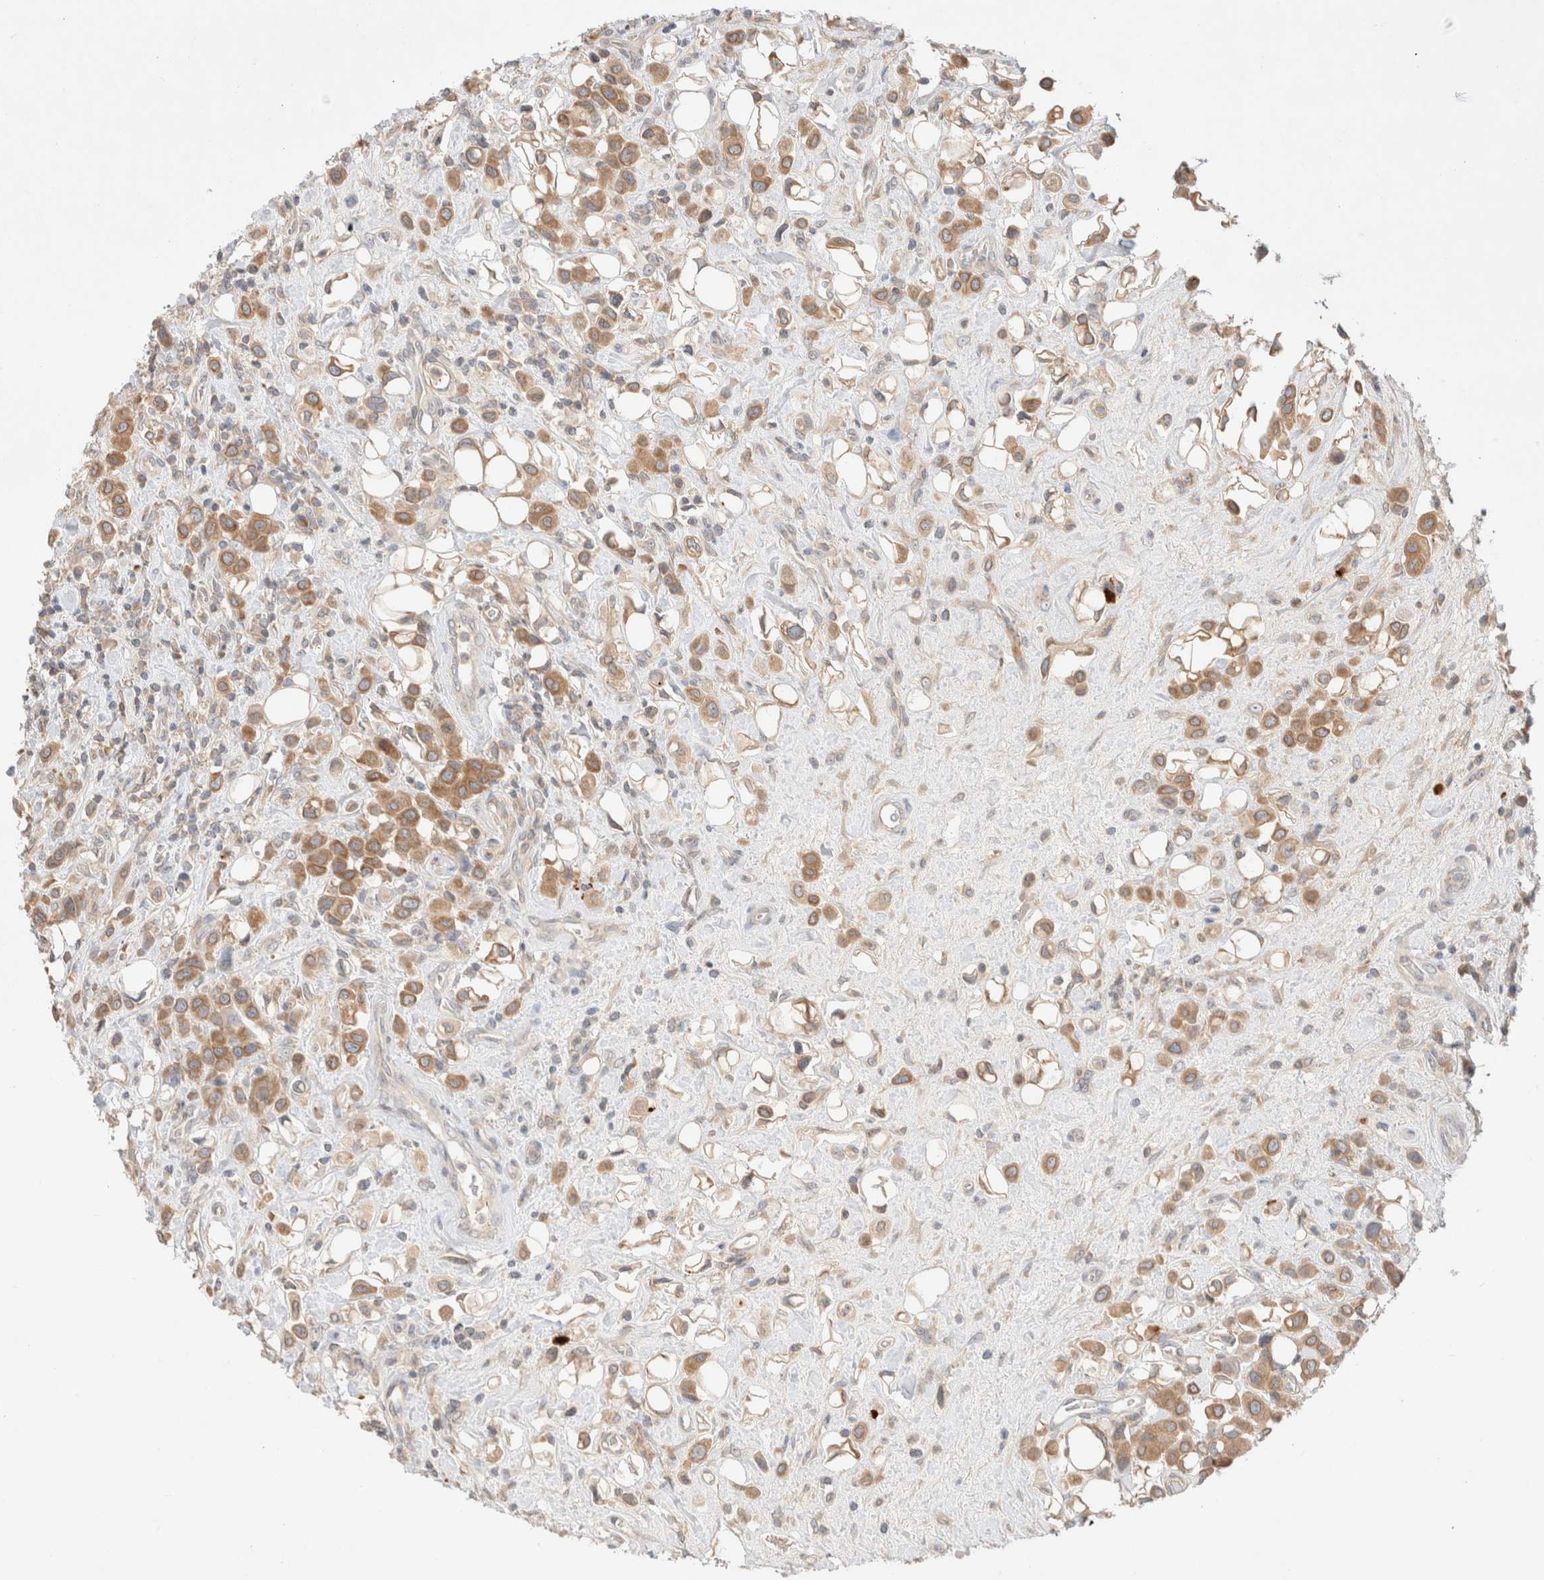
{"staining": {"intensity": "moderate", "quantity": ">75%", "location": "cytoplasmic/membranous"}, "tissue": "urothelial cancer", "cell_type": "Tumor cells", "image_type": "cancer", "snomed": [{"axis": "morphology", "description": "Urothelial carcinoma, High grade"}, {"axis": "topography", "description": "Urinary bladder"}], "caption": "Tumor cells show moderate cytoplasmic/membranous staining in about >75% of cells in high-grade urothelial carcinoma. (DAB IHC, brown staining for protein, blue staining for nuclei).", "gene": "MARK3", "patient": {"sex": "male", "age": 50}}